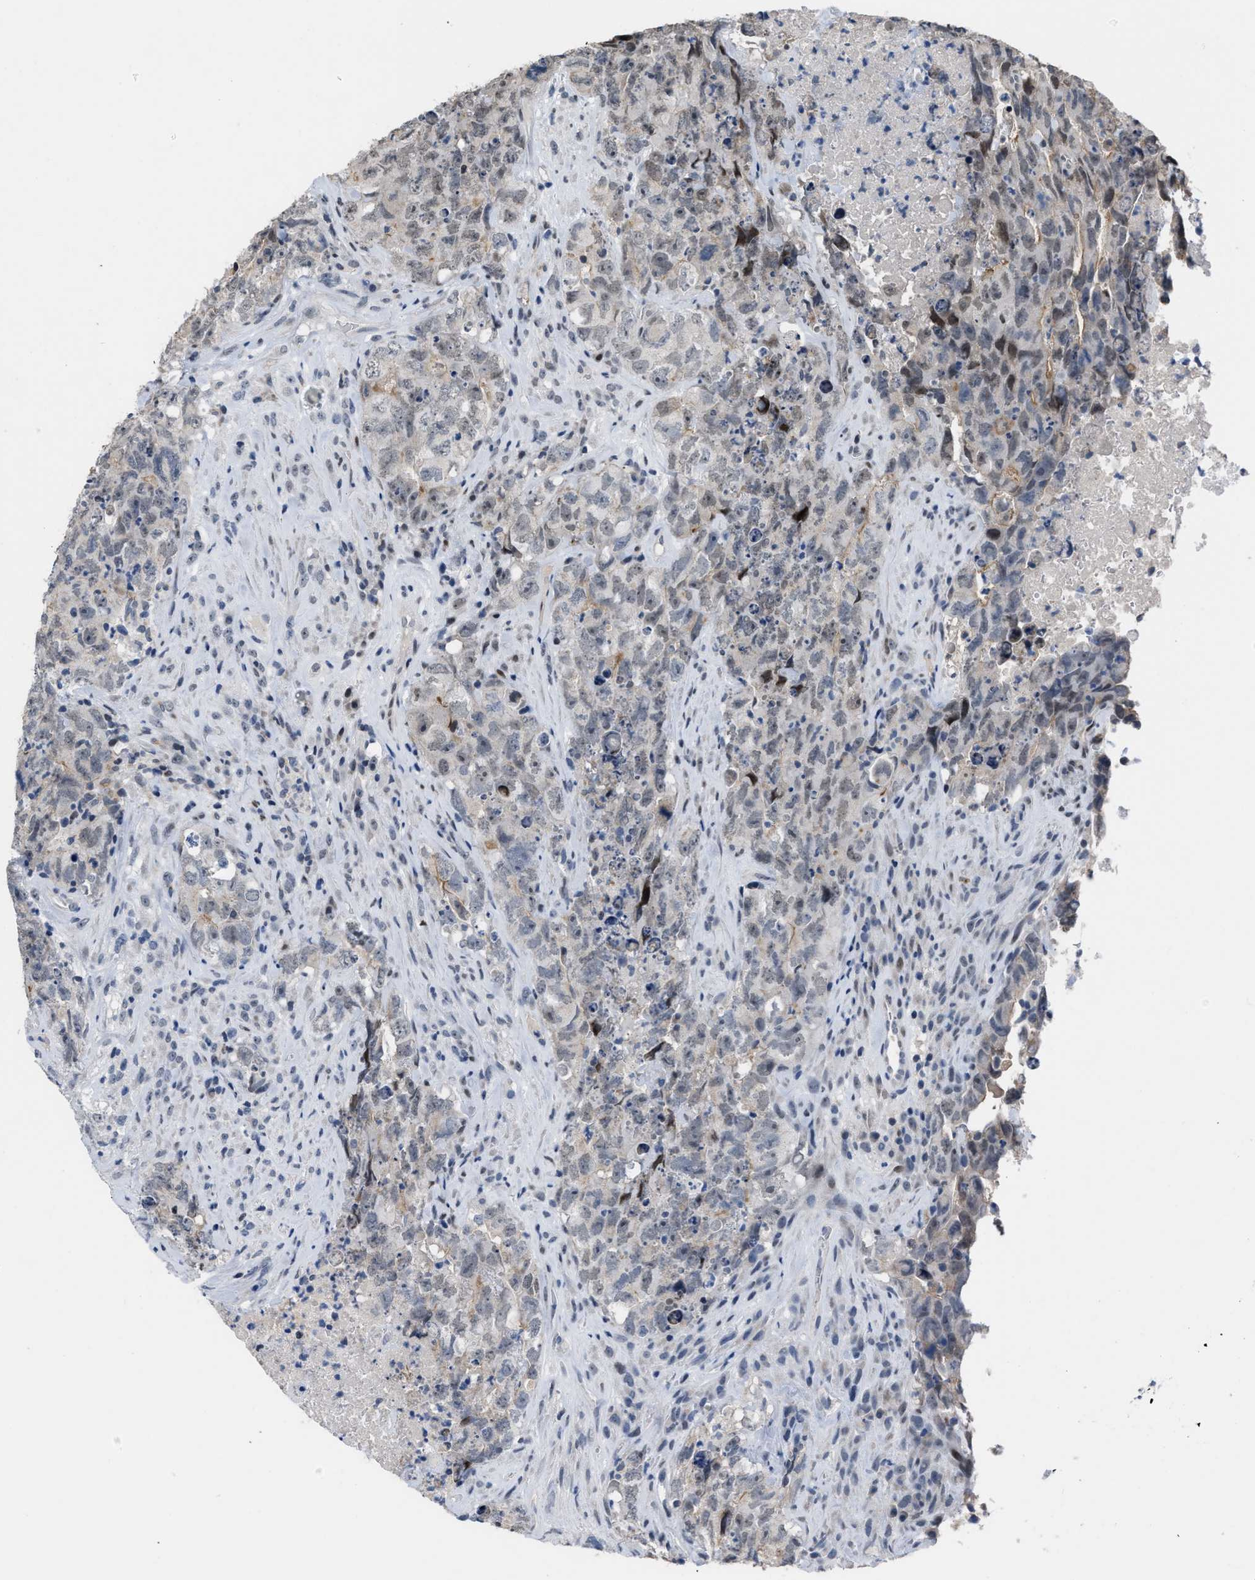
{"staining": {"intensity": "negative", "quantity": "none", "location": "none"}, "tissue": "testis cancer", "cell_type": "Tumor cells", "image_type": "cancer", "snomed": [{"axis": "morphology", "description": "Carcinoma, Embryonal, NOS"}, {"axis": "topography", "description": "Testis"}], "caption": "Immunohistochemical staining of human testis embryonal carcinoma exhibits no significant expression in tumor cells.", "gene": "SETDB1", "patient": {"sex": "male", "age": 32}}